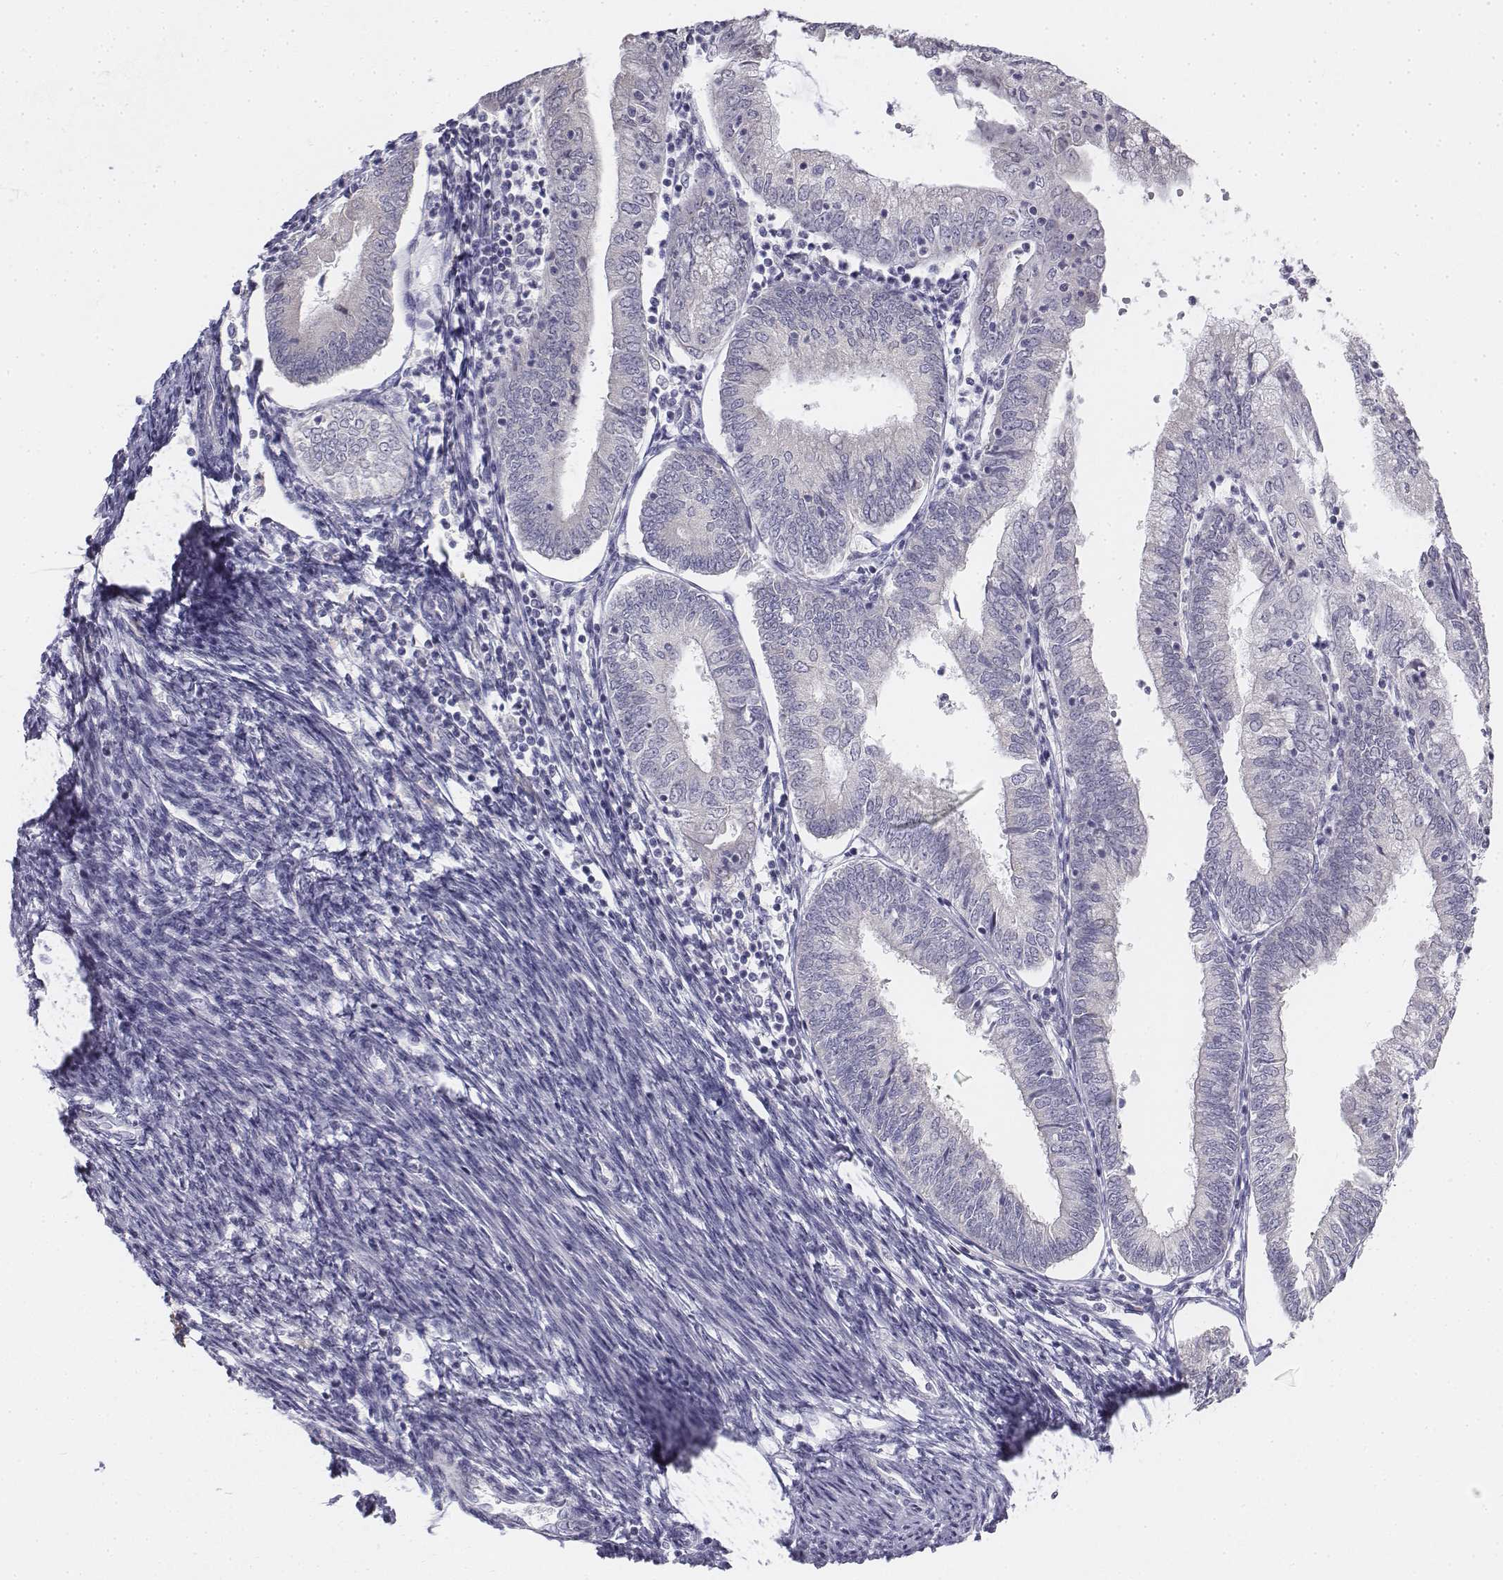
{"staining": {"intensity": "negative", "quantity": "none", "location": "none"}, "tissue": "endometrial cancer", "cell_type": "Tumor cells", "image_type": "cancer", "snomed": [{"axis": "morphology", "description": "Adenocarcinoma, NOS"}, {"axis": "topography", "description": "Endometrium"}], "caption": "High power microscopy image of an IHC image of endometrial cancer (adenocarcinoma), revealing no significant positivity in tumor cells.", "gene": "PENK", "patient": {"sex": "female", "age": 55}}